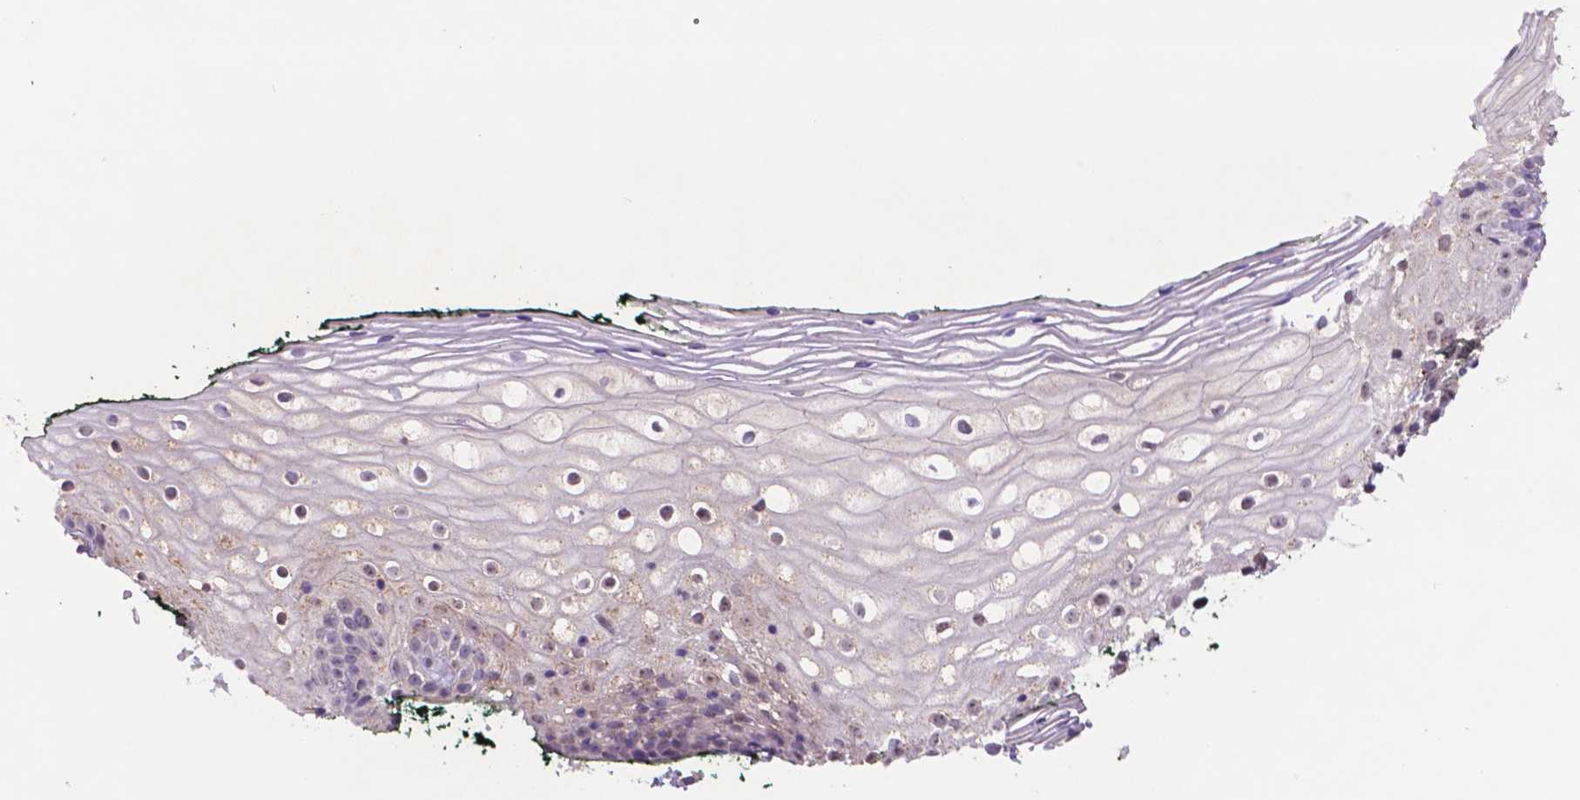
{"staining": {"intensity": "weak", "quantity": "<25%", "location": "cytoplasmic/membranous"}, "tissue": "vagina", "cell_type": "Squamous epithelial cells", "image_type": "normal", "snomed": [{"axis": "morphology", "description": "Normal tissue, NOS"}, {"axis": "topography", "description": "Vagina"}], "caption": "A high-resolution micrograph shows immunohistochemistry (IHC) staining of benign vagina, which shows no significant expression in squamous epithelial cells. (Stains: DAB immunohistochemistry with hematoxylin counter stain, Microscopy: brightfield microscopy at high magnification).", "gene": "CYYR1", "patient": {"sex": "female", "age": 47}}